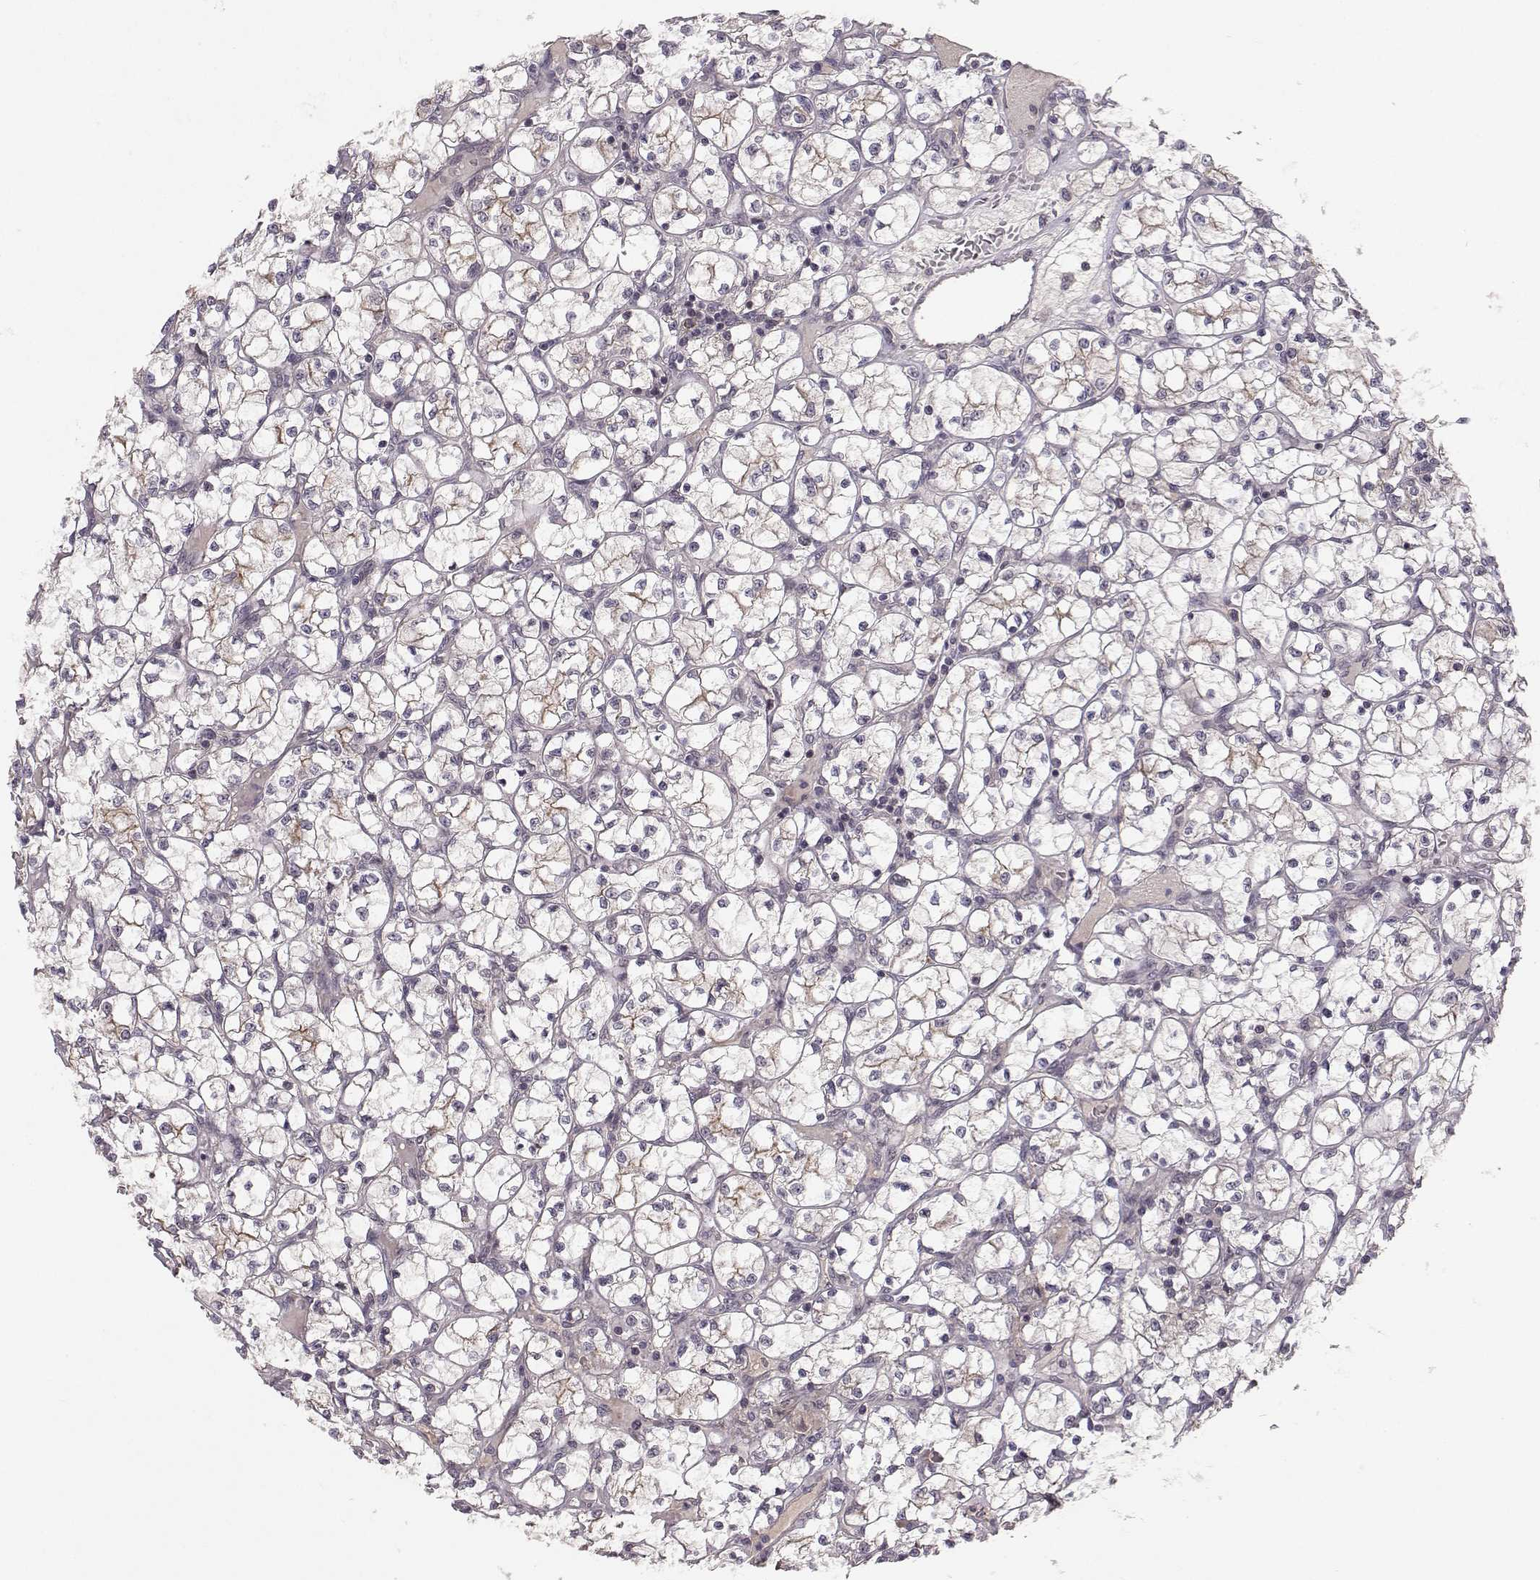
{"staining": {"intensity": "weak", "quantity": "25%-75%", "location": "cytoplasmic/membranous"}, "tissue": "renal cancer", "cell_type": "Tumor cells", "image_type": "cancer", "snomed": [{"axis": "morphology", "description": "Adenocarcinoma, NOS"}, {"axis": "topography", "description": "Kidney"}], "caption": "Renal cancer tissue reveals weak cytoplasmic/membranous staining in about 25%-75% of tumor cells, visualized by immunohistochemistry.", "gene": "PLEKHG3", "patient": {"sex": "female", "age": 64}}